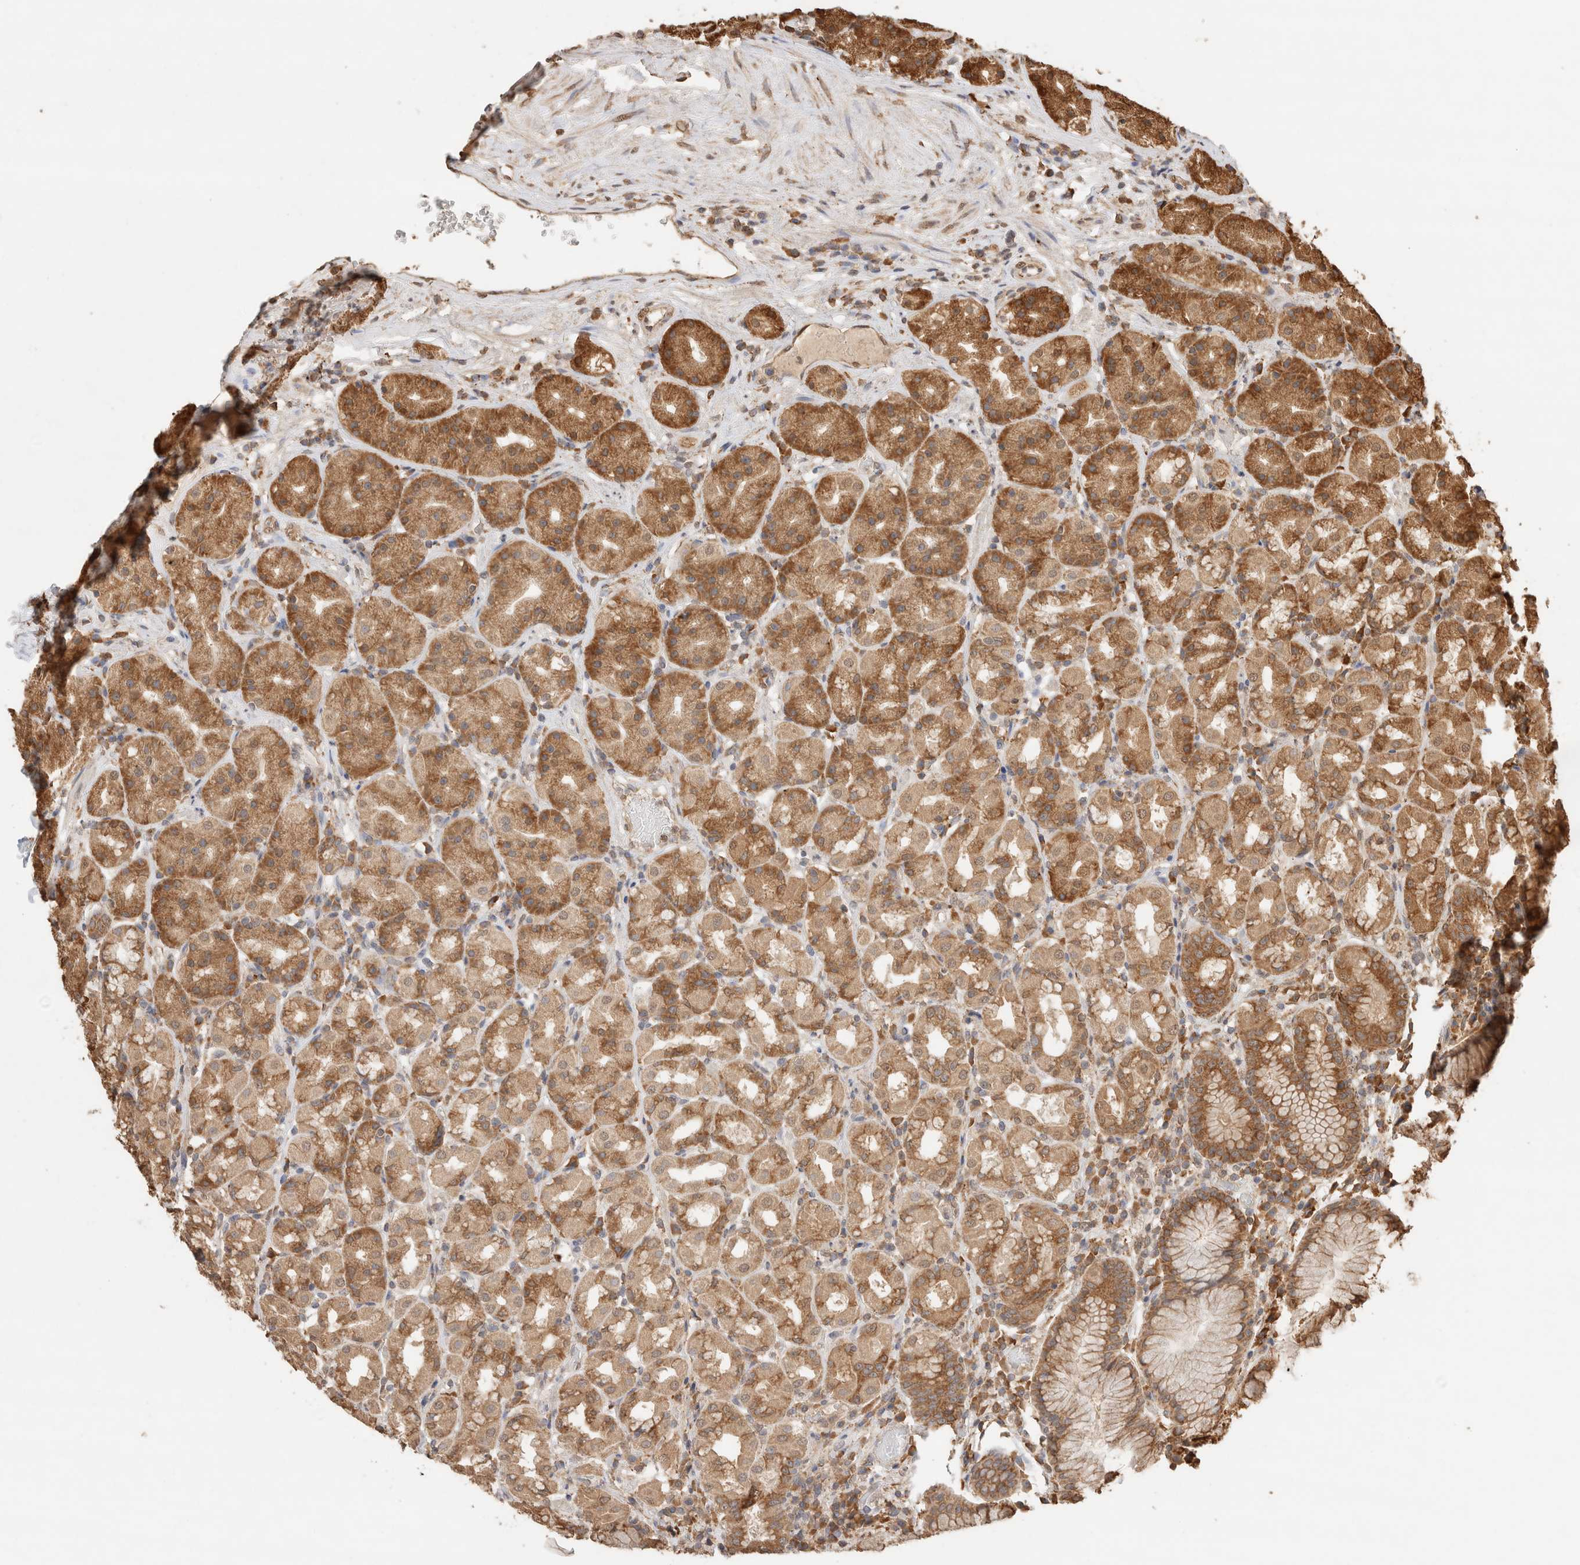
{"staining": {"intensity": "moderate", "quantity": ">75%", "location": "cytoplasmic/membranous"}, "tissue": "stomach", "cell_type": "Glandular cells", "image_type": "normal", "snomed": [{"axis": "morphology", "description": "Normal tissue, NOS"}, {"axis": "topography", "description": "Stomach, lower"}], "caption": "DAB immunohistochemical staining of normal human stomach demonstrates moderate cytoplasmic/membranous protein positivity in approximately >75% of glandular cells. Nuclei are stained in blue.", "gene": "ERAP1", "patient": {"sex": "female", "age": 56}}